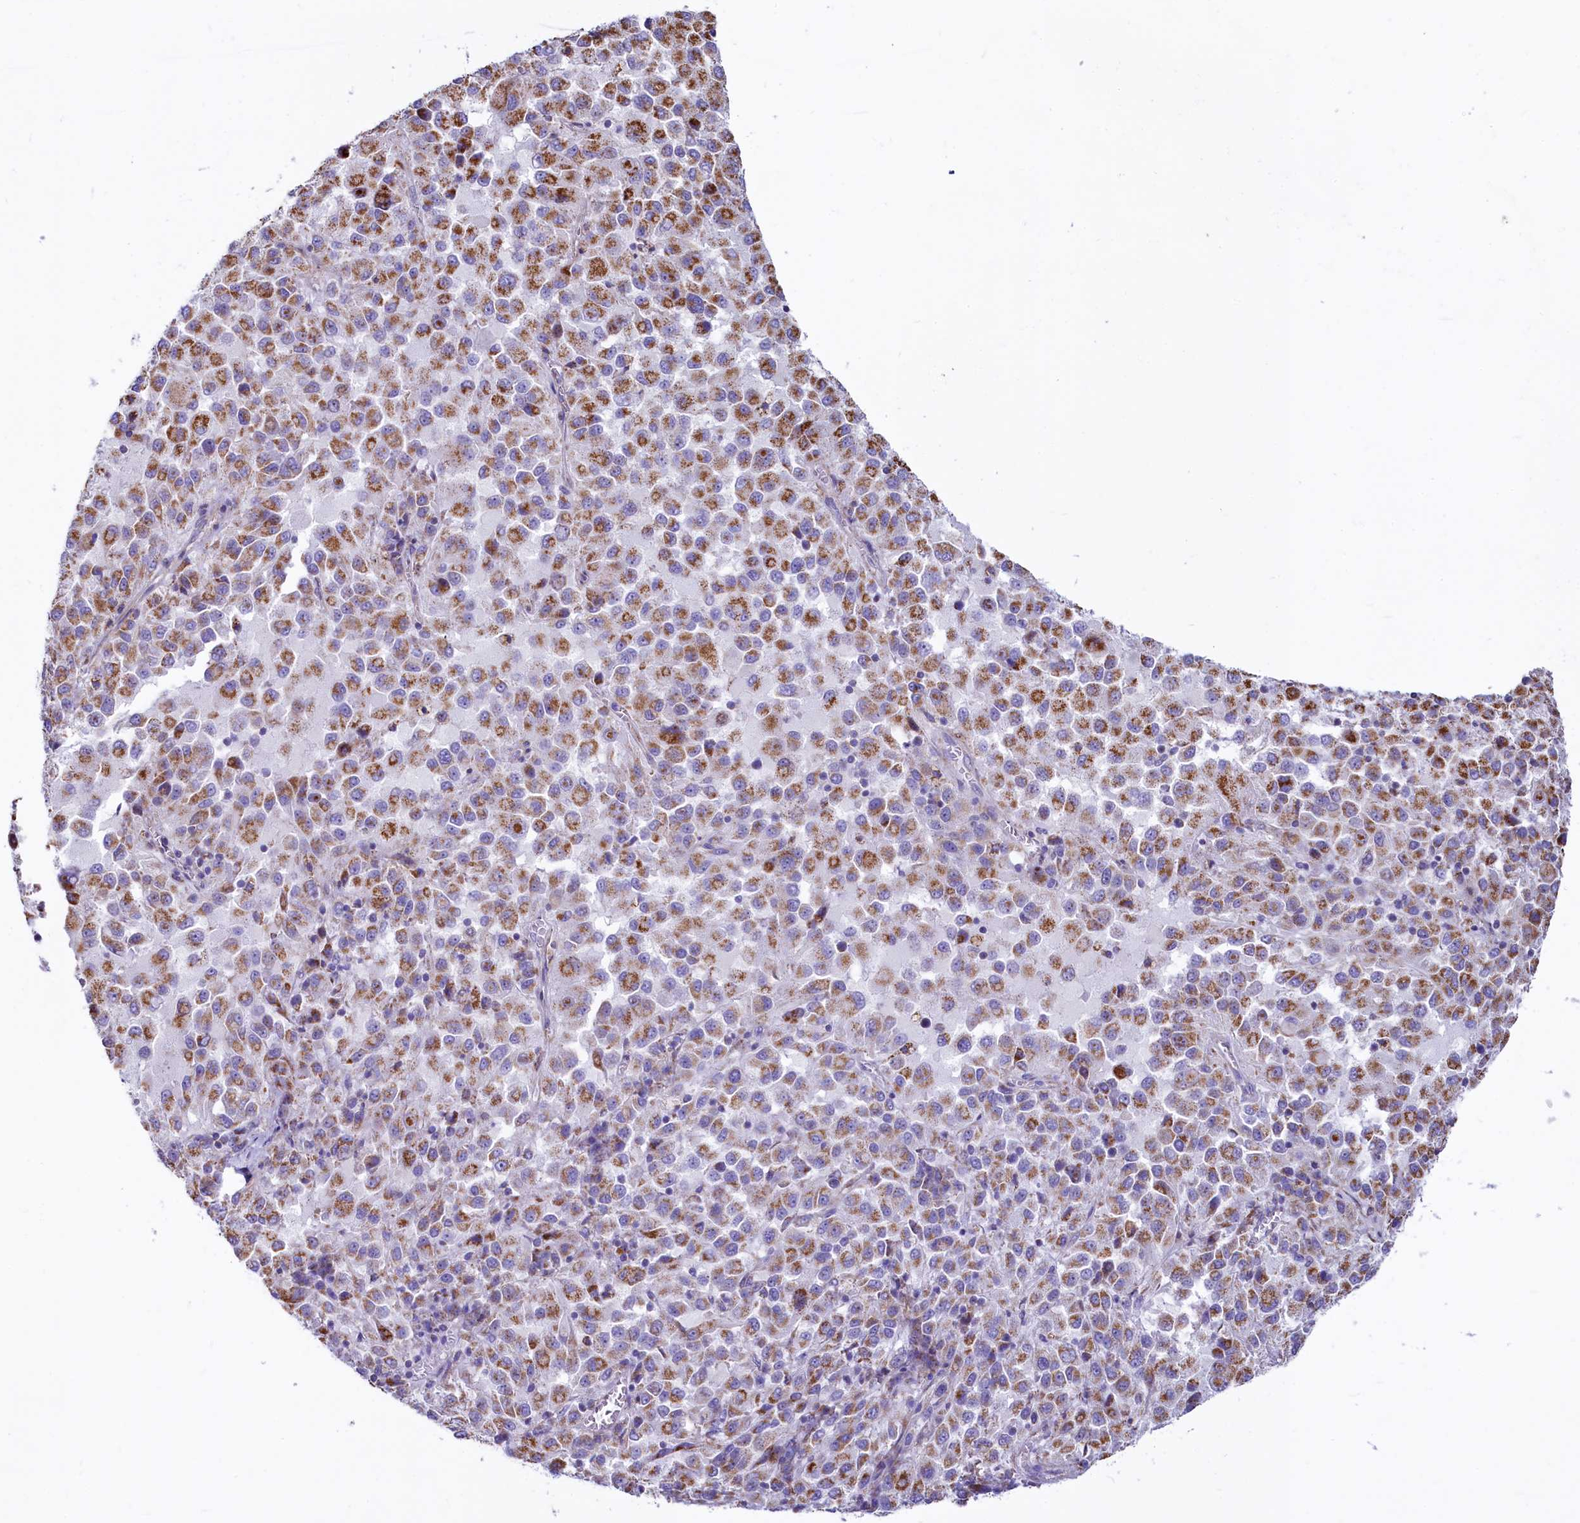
{"staining": {"intensity": "moderate", "quantity": ">75%", "location": "cytoplasmic/membranous"}, "tissue": "melanoma", "cell_type": "Tumor cells", "image_type": "cancer", "snomed": [{"axis": "morphology", "description": "Malignant melanoma, Metastatic site"}, {"axis": "topography", "description": "Lung"}], "caption": "A histopathology image of melanoma stained for a protein exhibits moderate cytoplasmic/membranous brown staining in tumor cells.", "gene": "VWCE", "patient": {"sex": "male", "age": 64}}